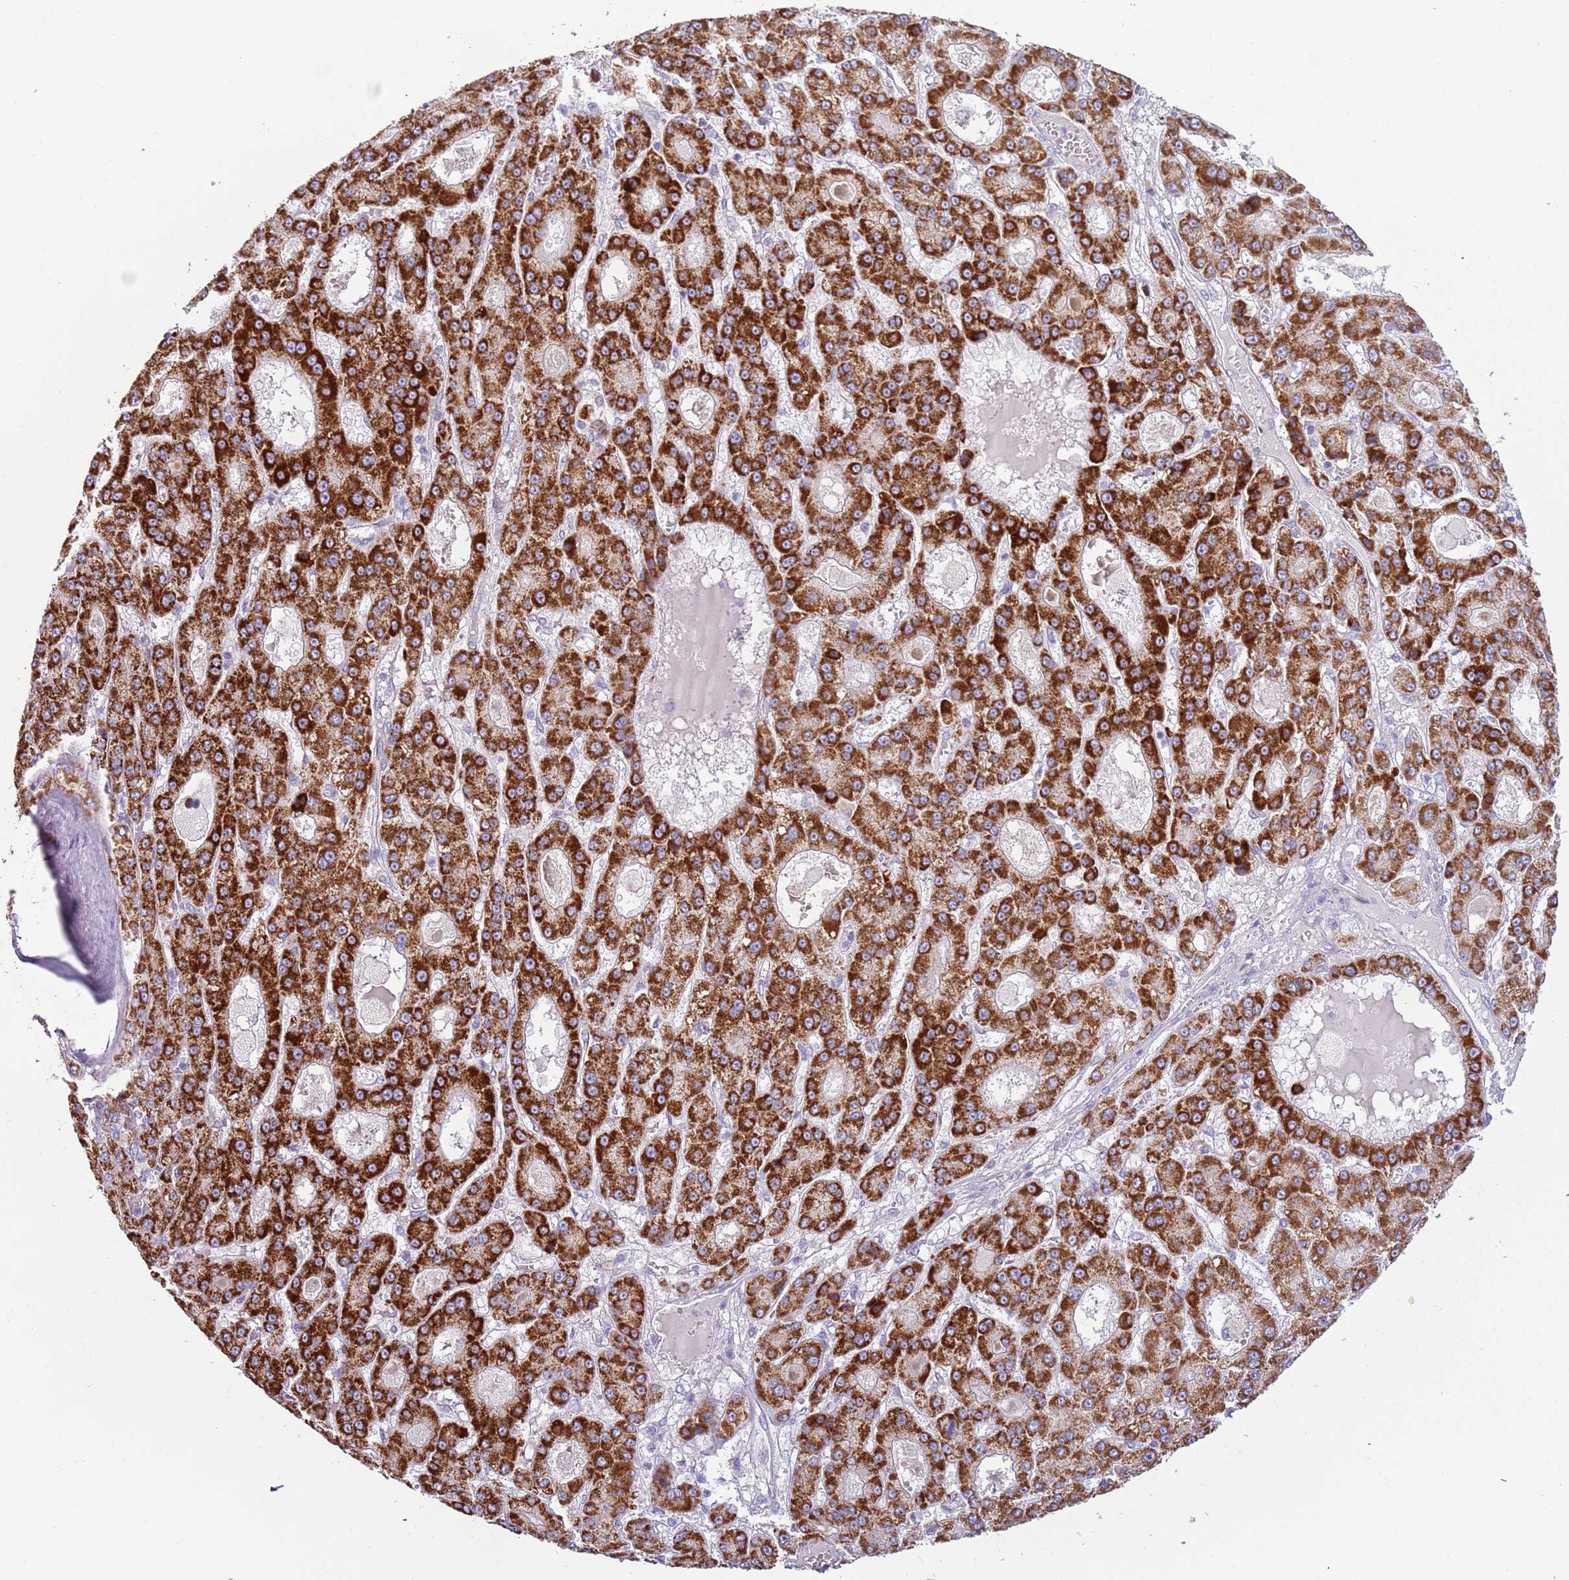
{"staining": {"intensity": "strong", "quantity": ">75%", "location": "cytoplasmic/membranous"}, "tissue": "liver cancer", "cell_type": "Tumor cells", "image_type": "cancer", "snomed": [{"axis": "morphology", "description": "Carcinoma, Hepatocellular, NOS"}, {"axis": "topography", "description": "Liver"}], "caption": "Immunohistochemical staining of human hepatocellular carcinoma (liver) demonstrates high levels of strong cytoplasmic/membranous protein expression in about >75% of tumor cells.", "gene": "RNF222", "patient": {"sex": "male", "age": 70}}